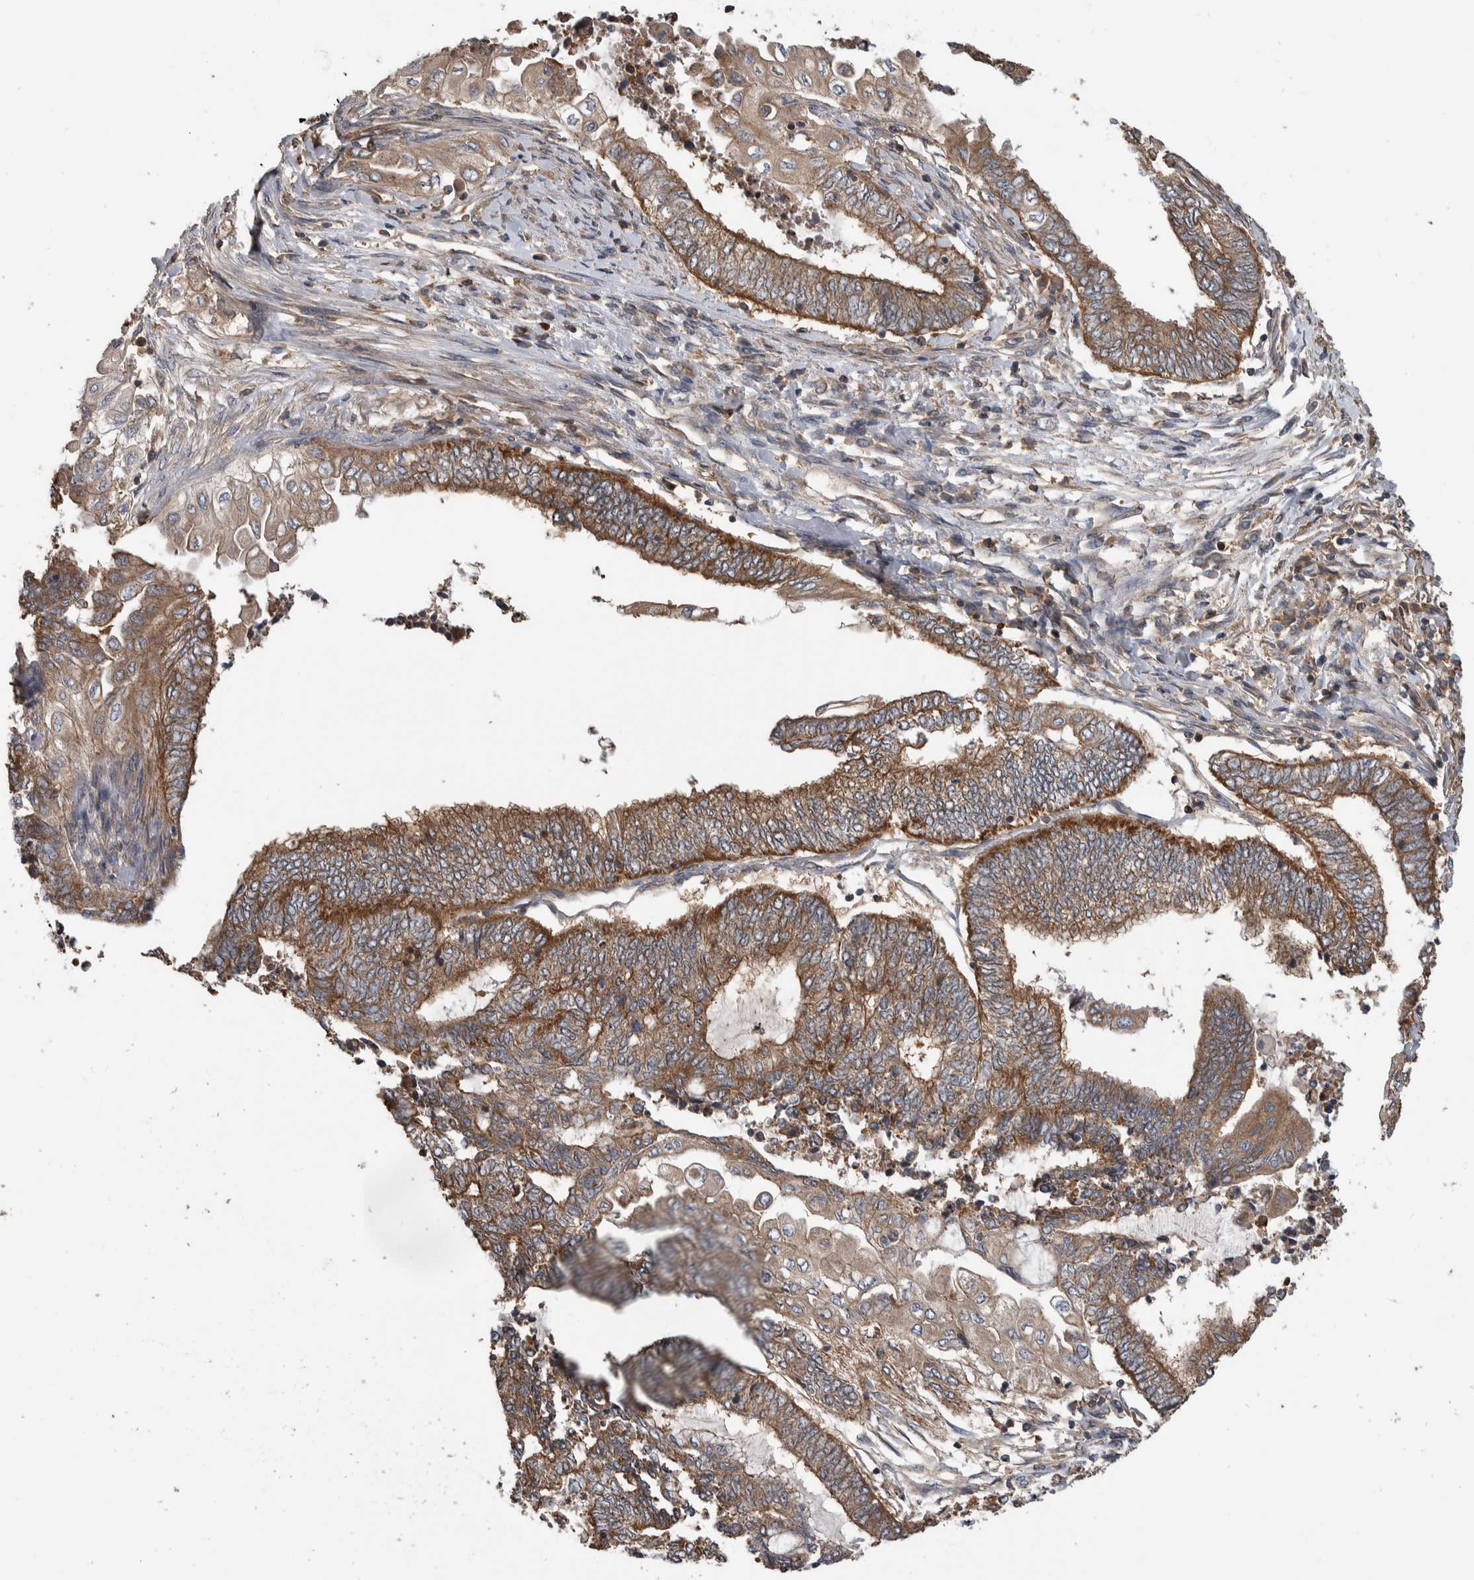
{"staining": {"intensity": "weak", "quantity": ">75%", "location": "cytoplasmic/membranous"}, "tissue": "endometrial cancer", "cell_type": "Tumor cells", "image_type": "cancer", "snomed": [{"axis": "morphology", "description": "Adenocarcinoma, NOS"}, {"axis": "topography", "description": "Uterus"}, {"axis": "topography", "description": "Endometrium"}], "caption": "A high-resolution micrograph shows immunohistochemistry staining of endometrial cancer (adenocarcinoma), which exhibits weak cytoplasmic/membranous staining in approximately >75% of tumor cells. The staining is performed using DAB brown chromogen to label protein expression. The nuclei are counter-stained blue using hematoxylin.", "gene": "SDCBP", "patient": {"sex": "female", "age": 70}}